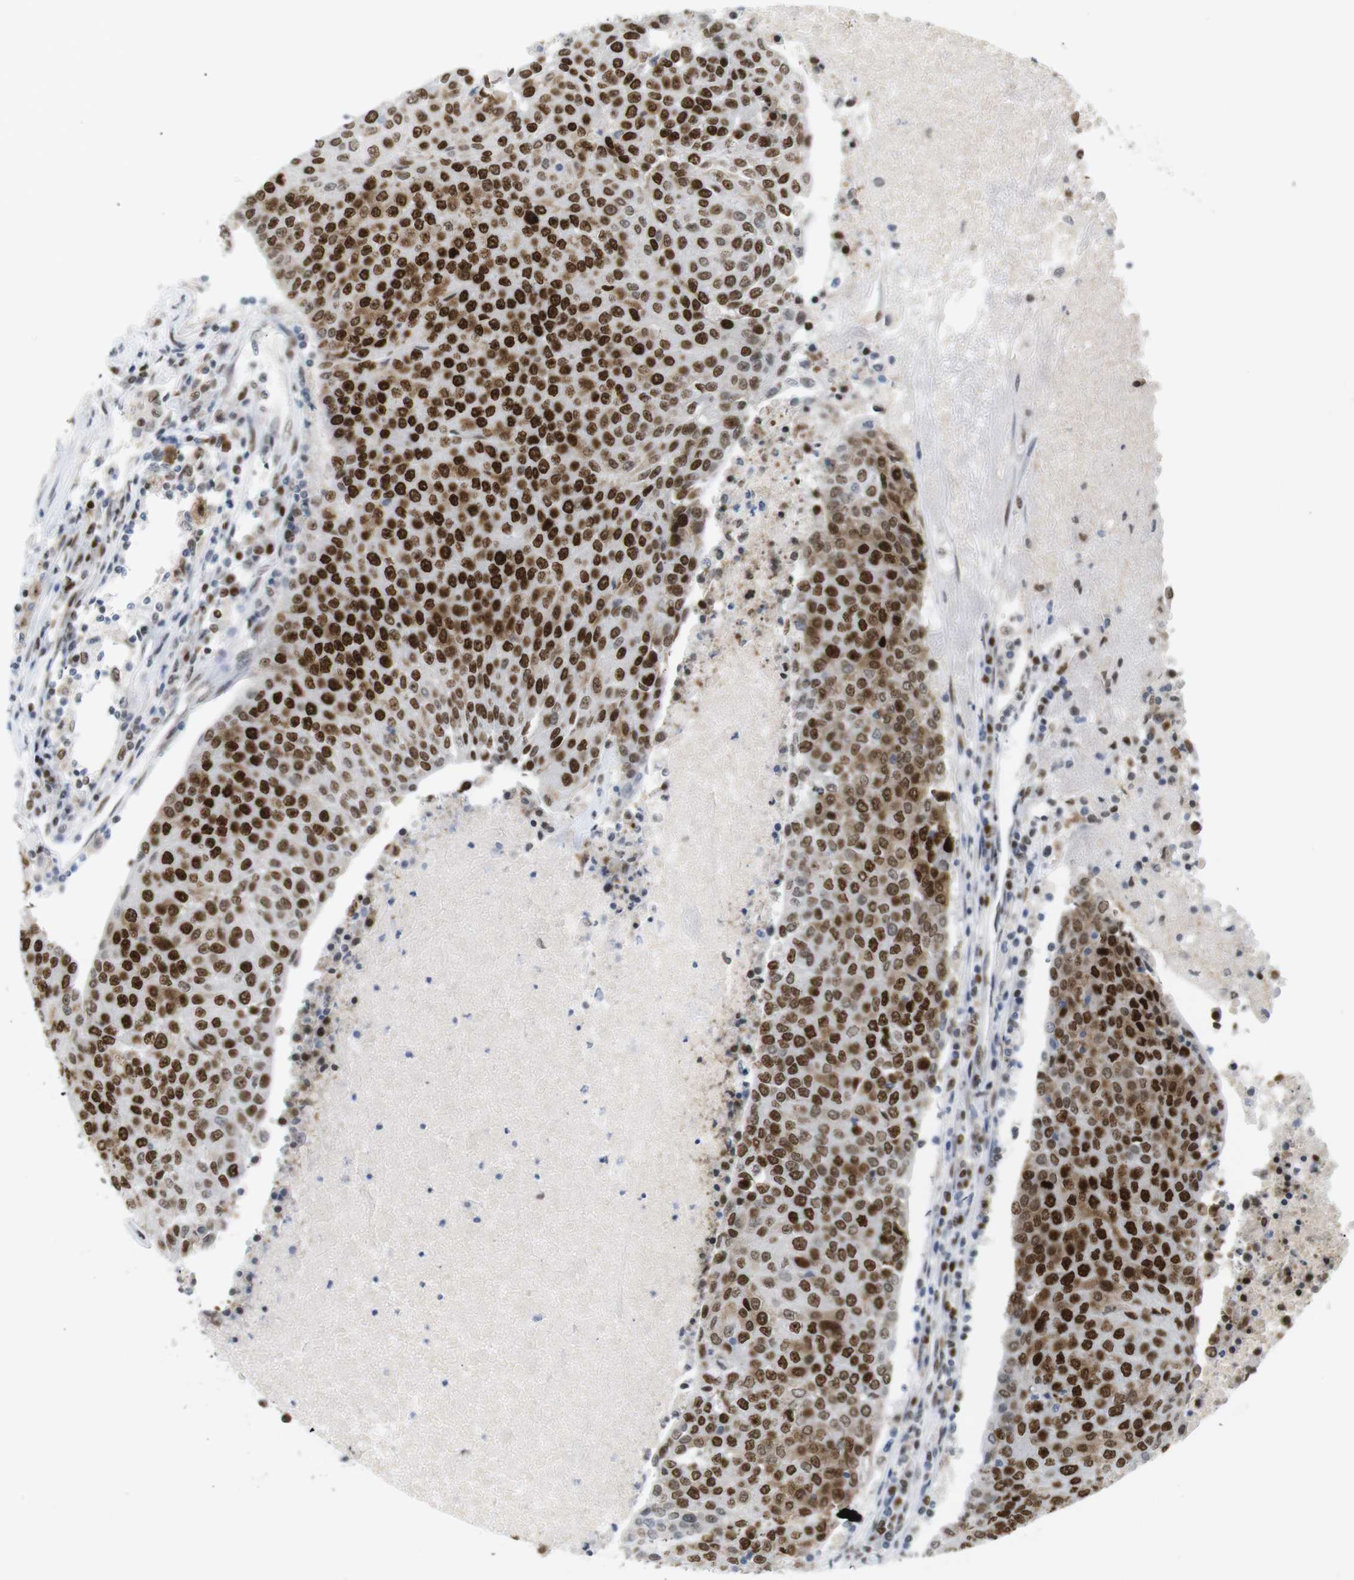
{"staining": {"intensity": "strong", "quantity": ">75%", "location": "cytoplasmic/membranous,nuclear"}, "tissue": "urothelial cancer", "cell_type": "Tumor cells", "image_type": "cancer", "snomed": [{"axis": "morphology", "description": "Urothelial carcinoma, High grade"}, {"axis": "topography", "description": "Urinary bladder"}], "caption": "A photomicrograph showing strong cytoplasmic/membranous and nuclear staining in about >75% of tumor cells in urothelial cancer, as visualized by brown immunohistochemical staining.", "gene": "RIOX2", "patient": {"sex": "female", "age": 85}}